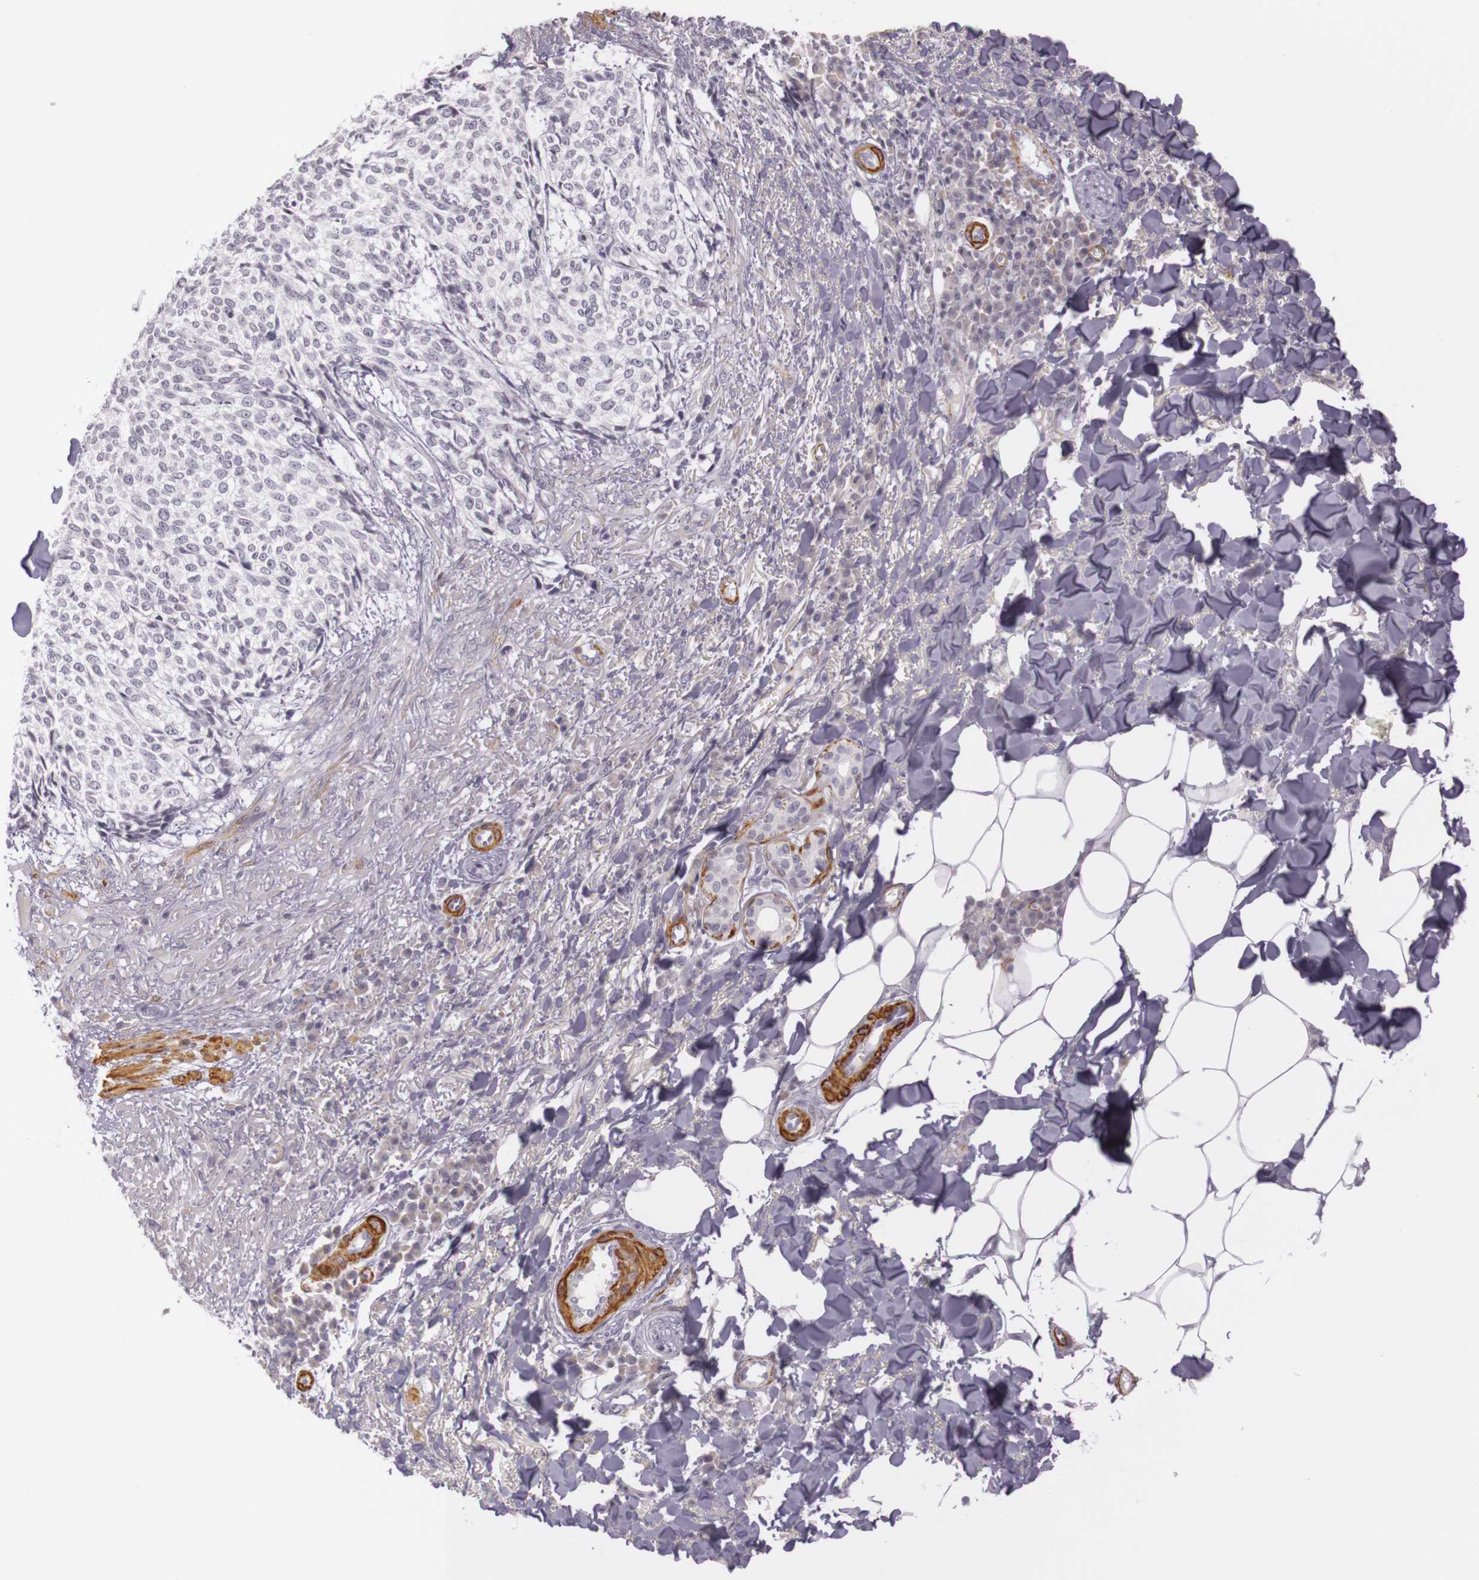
{"staining": {"intensity": "negative", "quantity": "none", "location": "none"}, "tissue": "skin cancer", "cell_type": "Tumor cells", "image_type": "cancer", "snomed": [{"axis": "morphology", "description": "Basal cell carcinoma"}, {"axis": "topography", "description": "Skin"}], "caption": "A histopathology image of human basal cell carcinoma (skin) is negative for staining in tumor cells.", "gene": "CNTN2", "patient": {"sex": "female", "age": 89}}